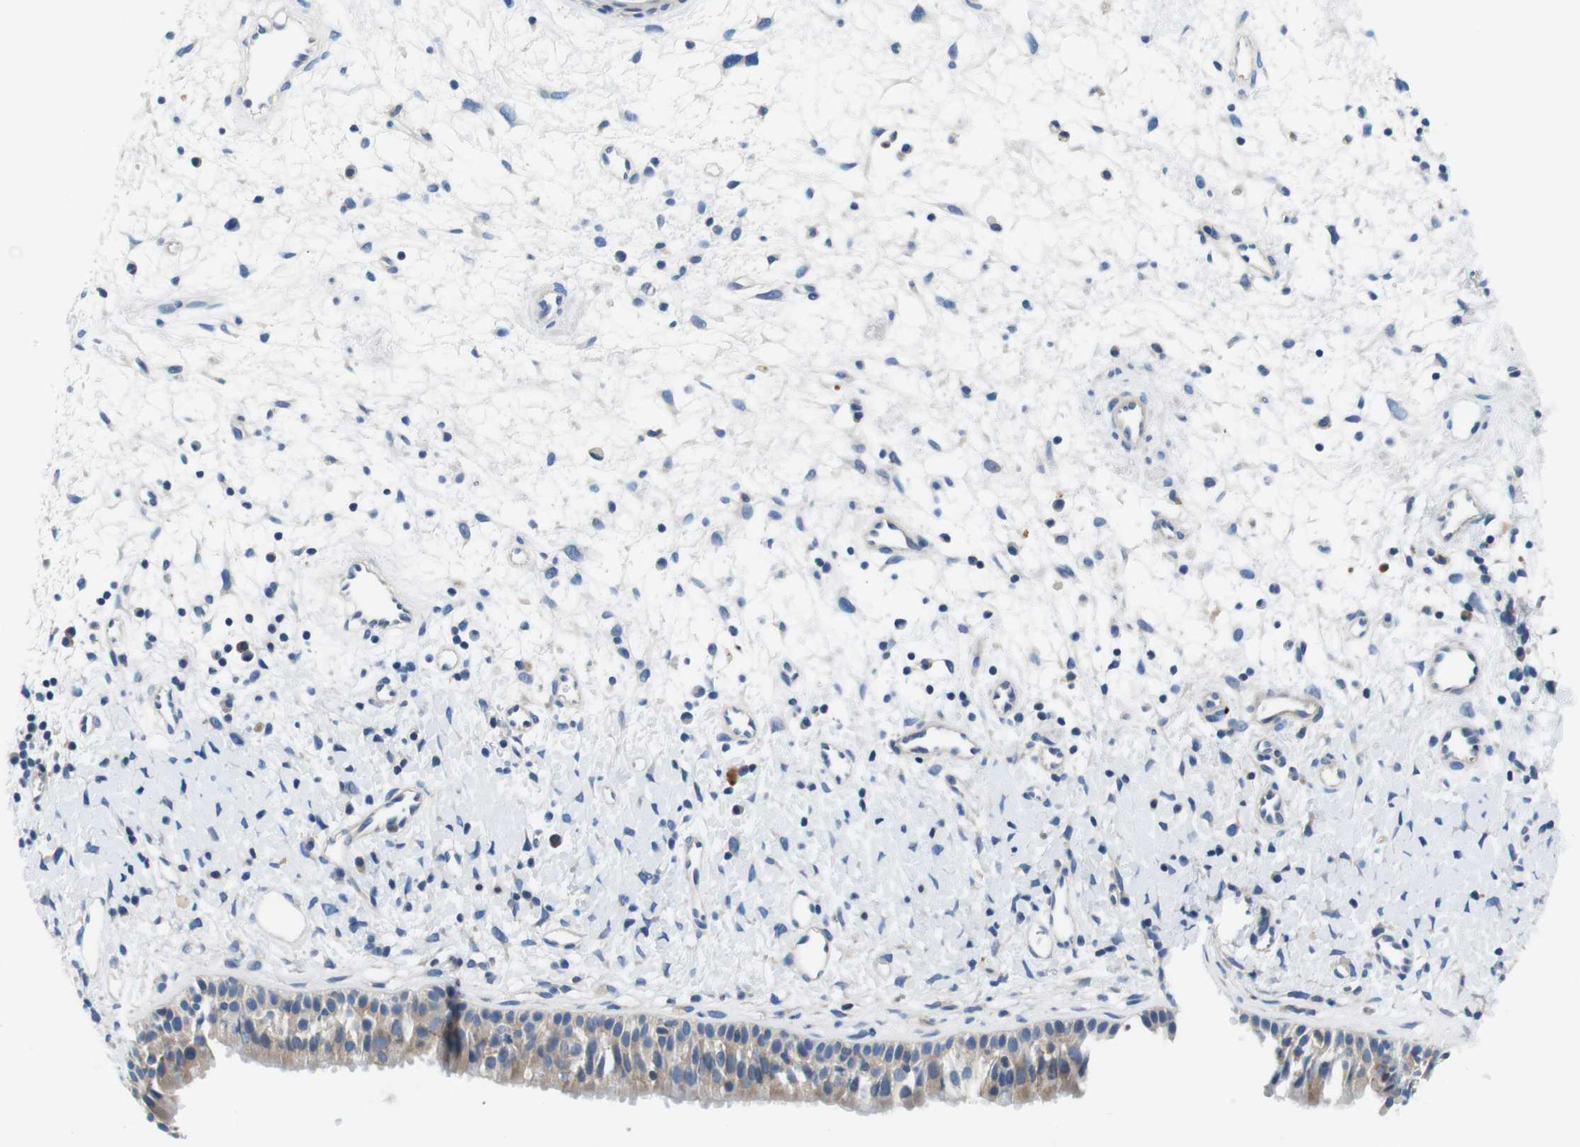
{"staining": {"intensity": "weak", "quantity": ">75%", "location": "cytoplasmic/membranous"}, "tissue": "nasopharynx", "cell_type": "Respiratory epithelial cells", "image_type": "normal", "snomed": [{"axis": "morphology", "description": "Normal tissue, NOS"}, {"axis": "topography", "description": "Nasopharynx"}], "caption": "Human nasopharynx stained with a protein marker displays weak staining in respiratory epithelial cells.", "gene": "DENND4C", "patient": {"sex": "male", "age": 22}}